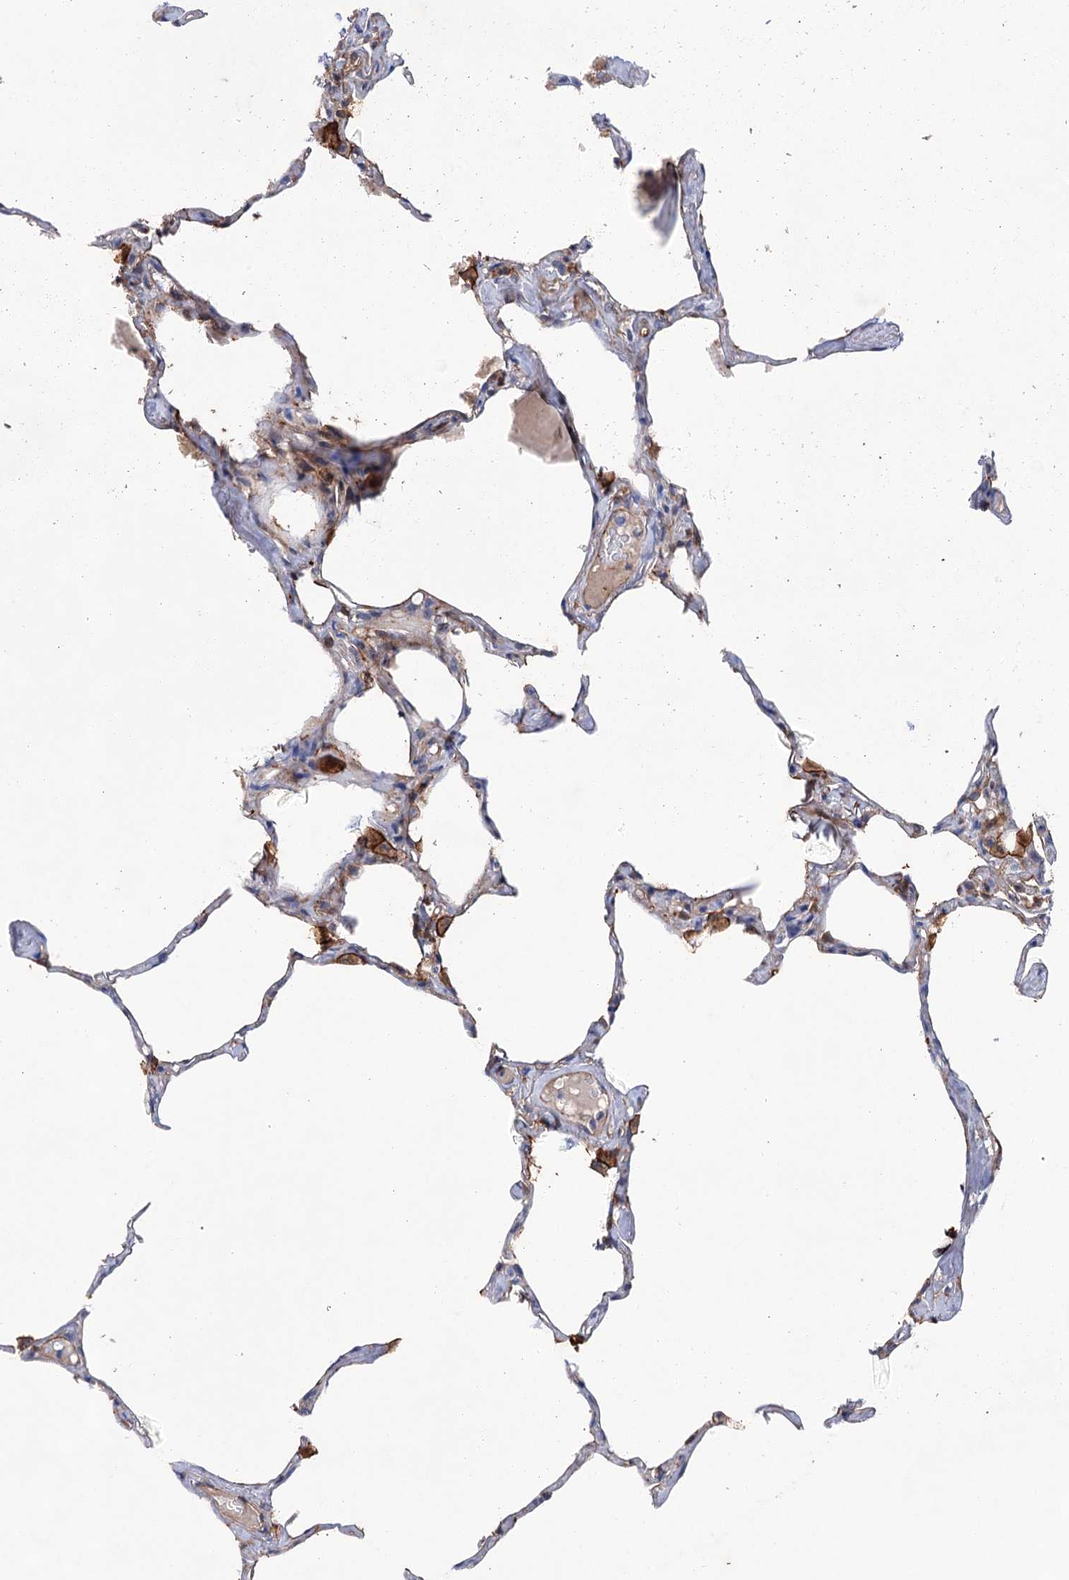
{"staining": {"intensity": "negative", "quantity": "none", "location": "none"}, "tissue": "lung", "cell_type": "Alveolar cells", "image_type": "normal", "snomed": [{"axis": "morphology", "description": "Normal tissue, NOS"}, {"axis": "topography", "description": "Lung"}], "caption": "This is an IHC micrograph of normal human lung. There is no staining in alveolar cells.", "gene": "TMTC3", "patient": {"sex": "male", "age": 65}}